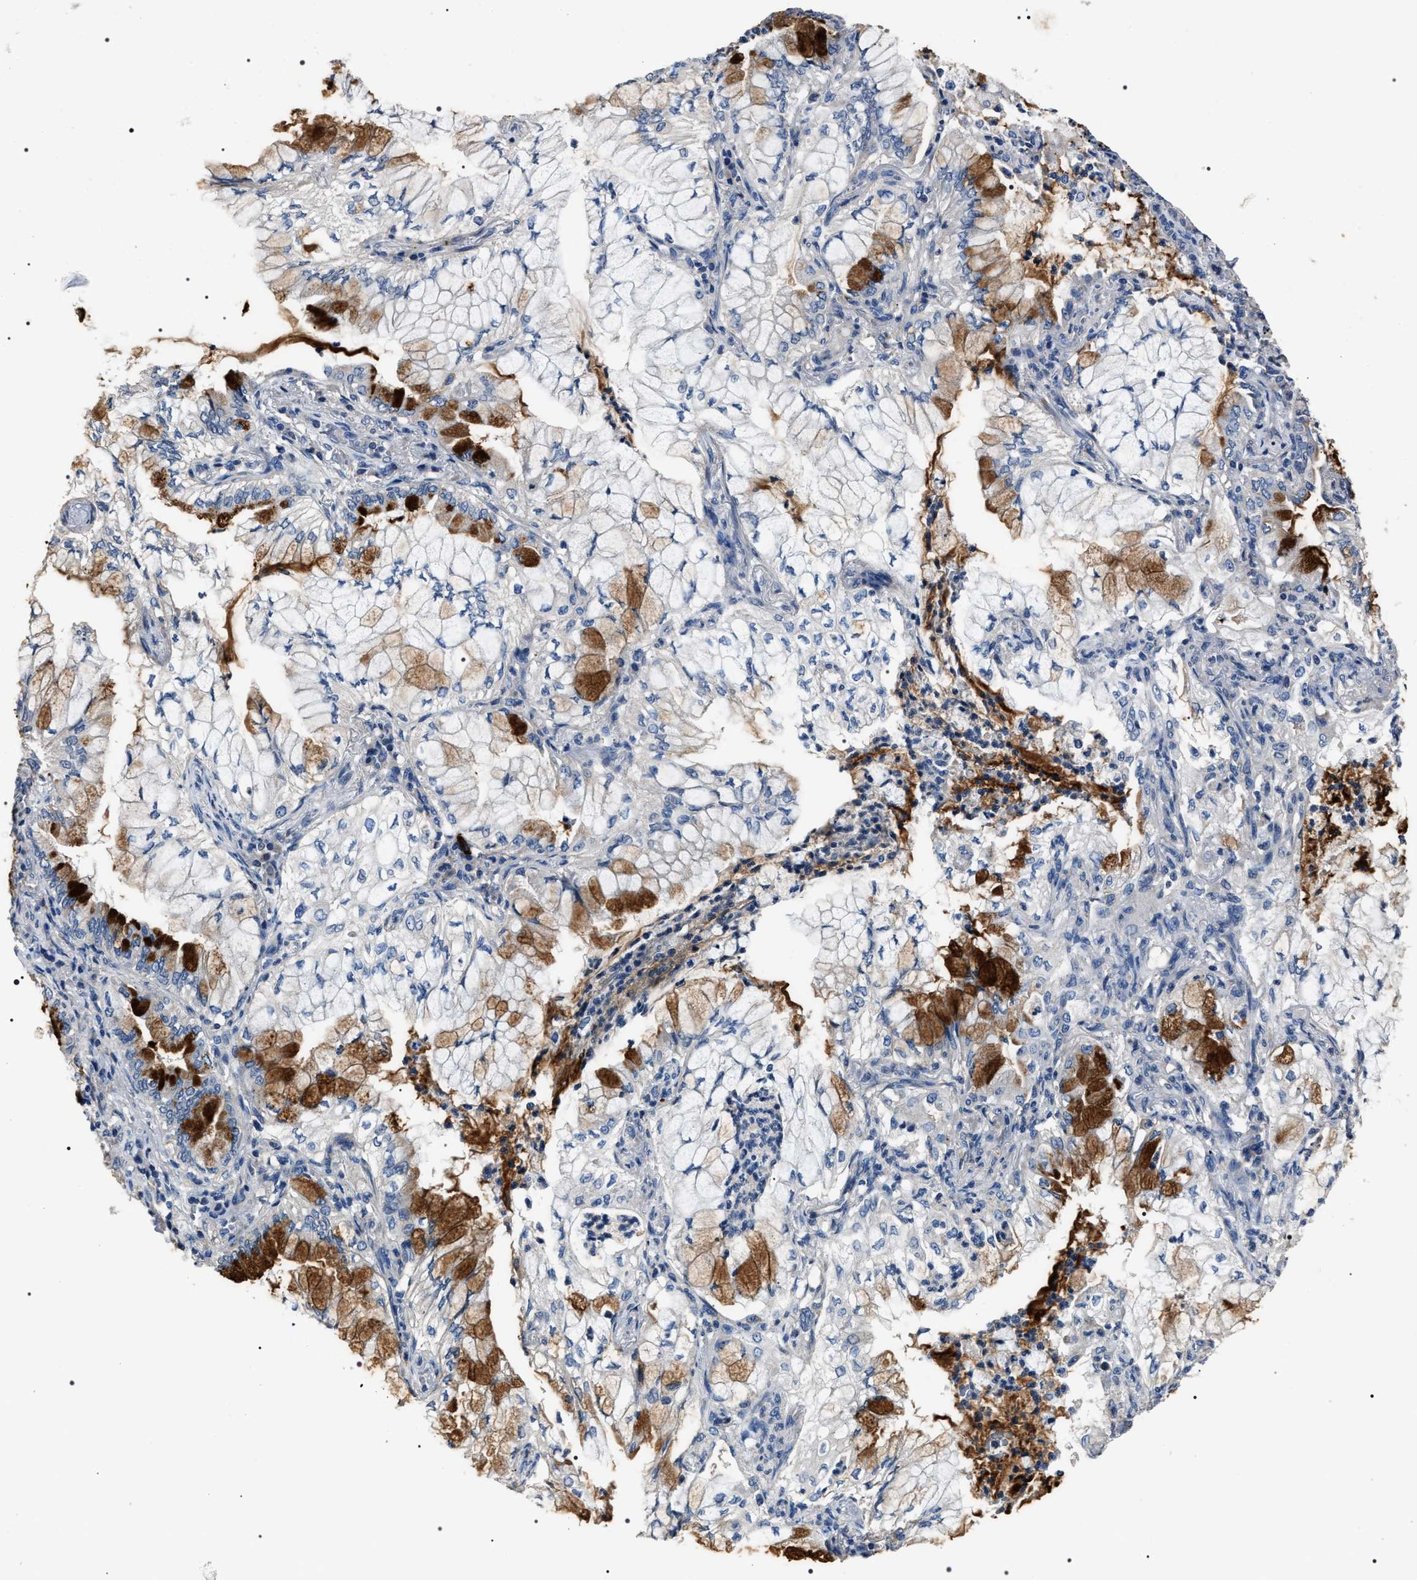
{"staining": {"intensity": "strong", "quantity": "<25%", "location": "cytoplasmic/membranous"}, "tissue": "lung cancer", "cell_type": "Tumor cells", "image_type": "cancer", "snomed": [{"axis": "morphology", "description": "Adenocarcinoma, NOS"}, {"axis": "topography", "description": "Lung"}], "caption": "Protein expression analysis of human adenocarcinoma (lung) reveals strong cytoplasmic/membranous positivity in about <25% of tumor cells.", "gene": "TRIM54", "patient": {"sex": "female", "age": 70}}